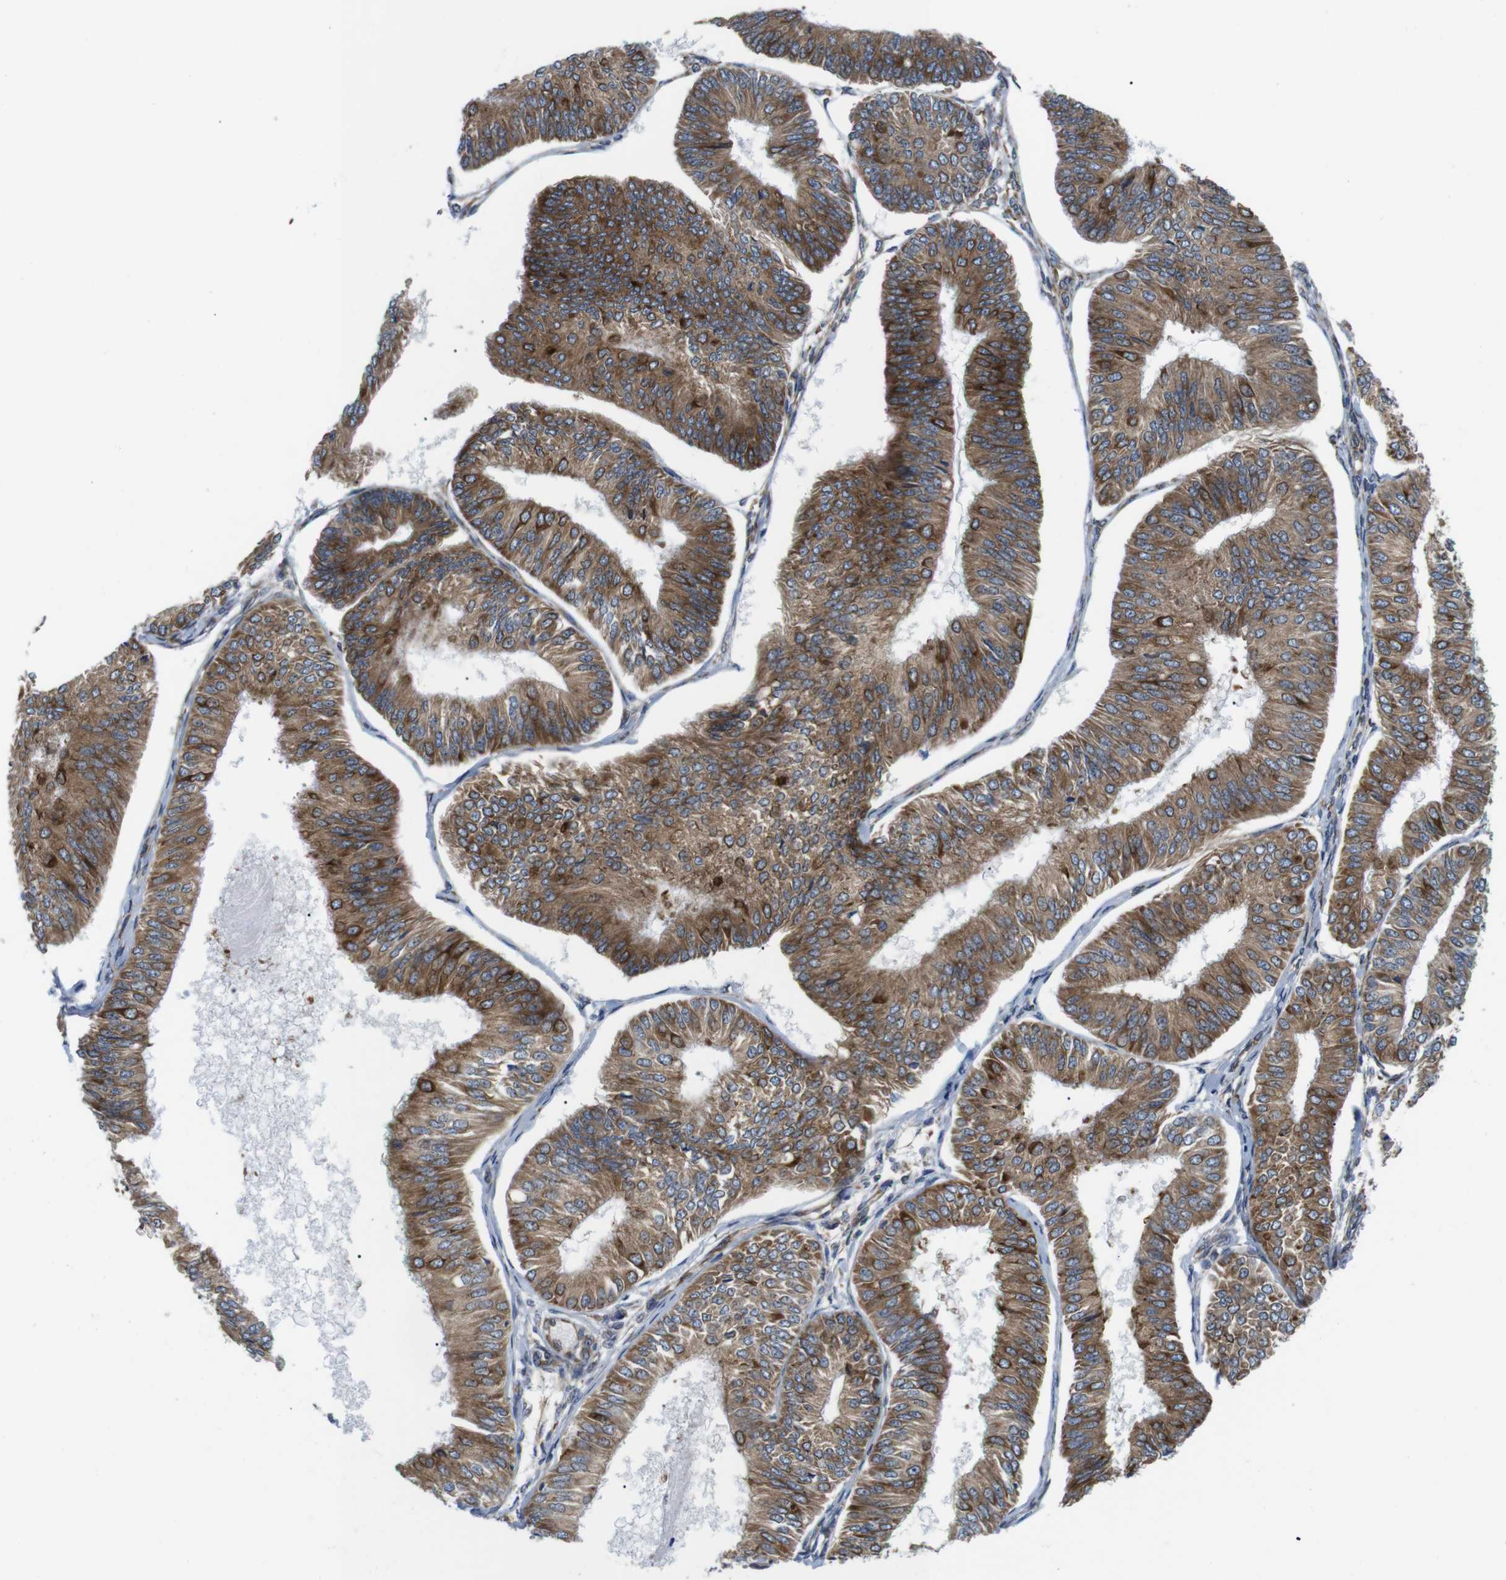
{"staining": {"intensity": "moderate", "quantity": ">75%", "location": "cytoplasmic/membranous"}, "tissue": "endometrial cancer", "cell_type": "Tumor cells", "image_type": "cancer", "snomed": [{"axis": "morphology", "description": "Adenocarcinoma, NOS"}, {"axis": "topography", "description": "Endometrium"}], "caption": "Protein staining of endometrial adenocarcinoma tissue demonstrates moderate cytoplasmic/membranous expression in about >75% of tumor cells.", "gene": "HACD3", "patient": {"sex": "female", "age": 58}}